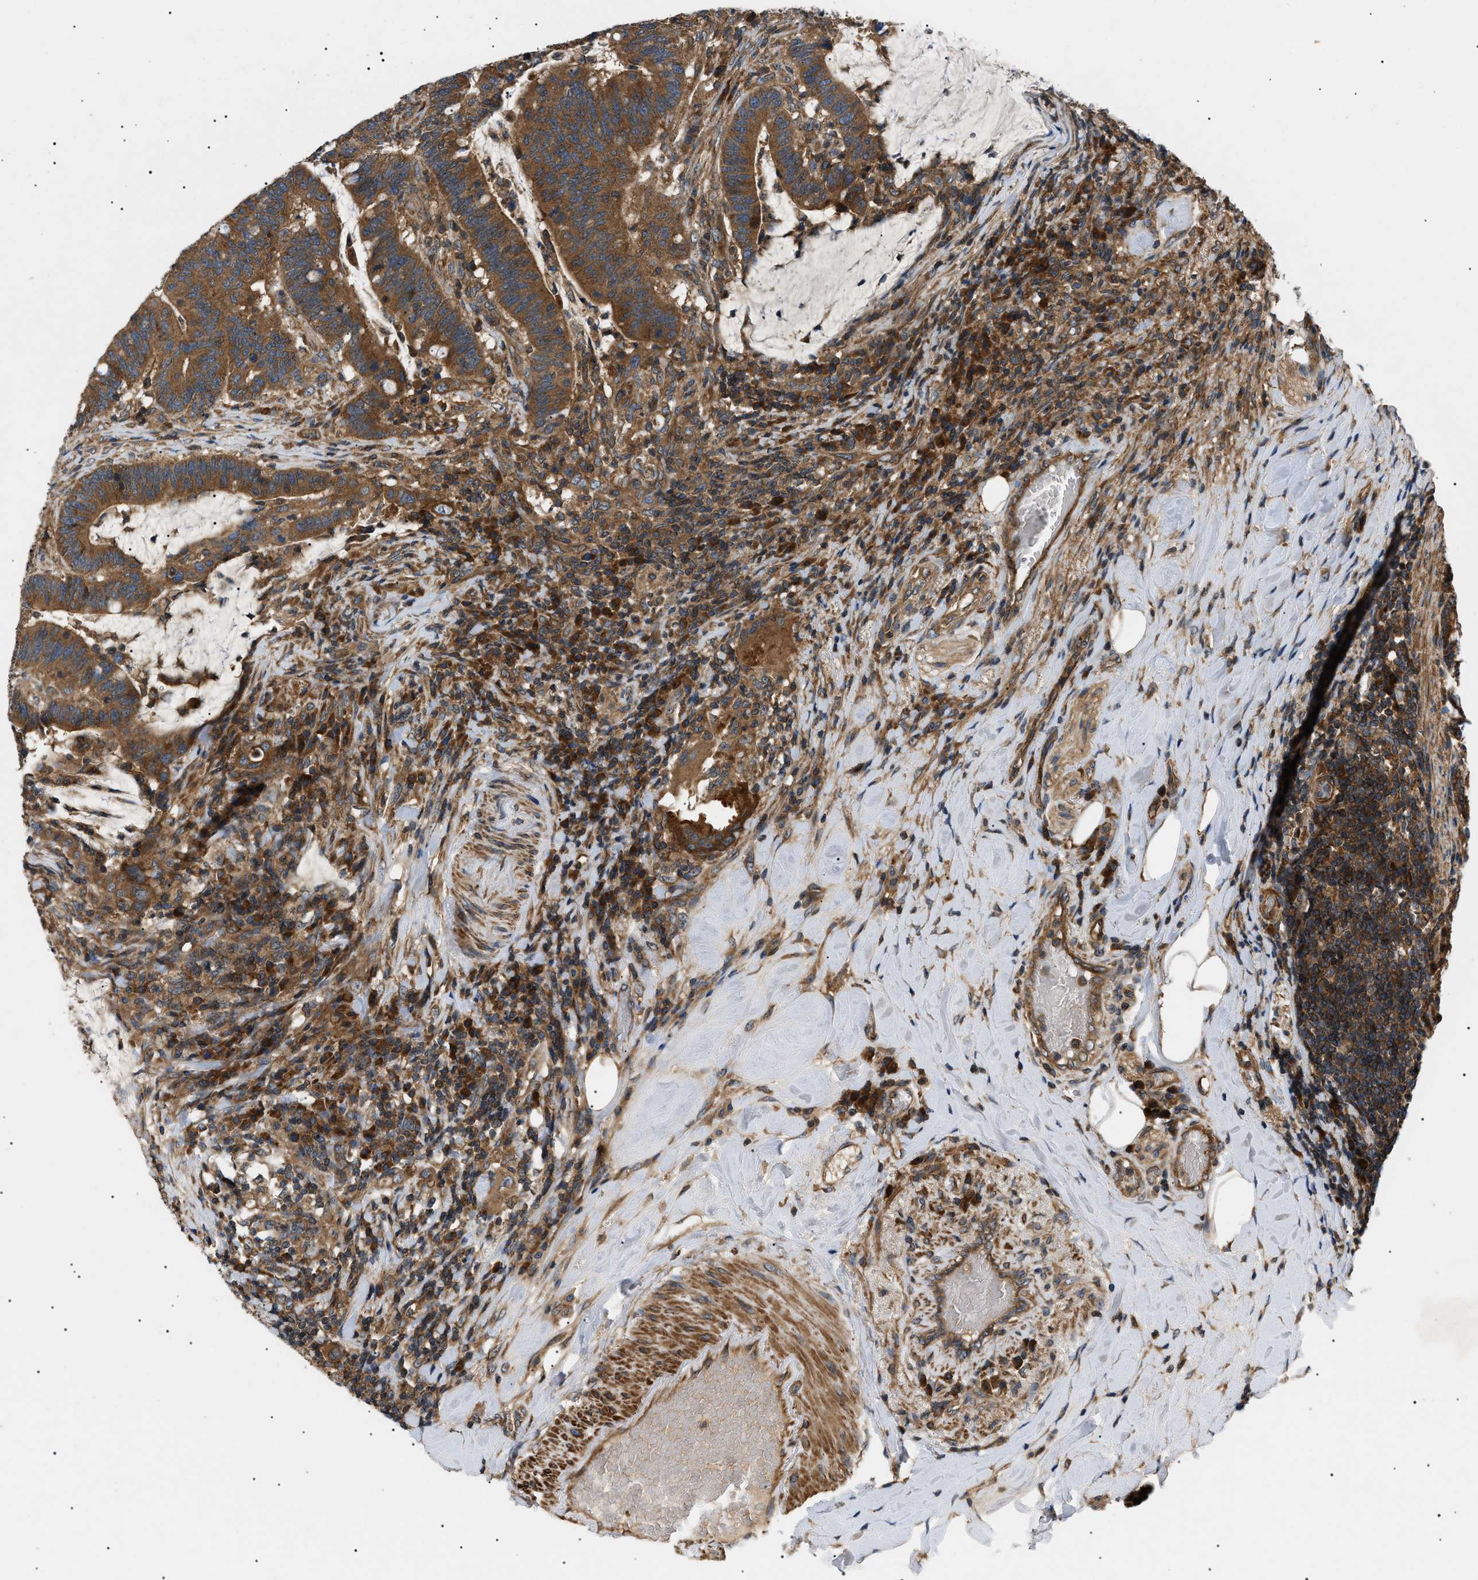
{"staining": {"intensity": "strong", "quantity": ">75%", "location": "cytoplasmic/membranous"}, "tissue": "colorectal cancer", "cell_type": "Tumor cells", "image_type": "cancer", "snomed": [{"axis": "morphology", "description": "Normal tissue, NOS"}, {"axis": "morphology", "description": "Adenocarcinoma, NOS"}, {"axis": "topography", "description": "Colon"}], "caption": "Strong cytoplasmic/membranous protein staining is identified in approximately >75% of tumor cells in colorectal cancer (adenocarcinoma). (Stains: DAB (3,3'-diaminobenzidine) in brown, nuclei in blue, Microscopy: brightfield microscopy at high magnification).", "gene": "PPM1B", "patient": {"sex": "female", "age": 66}}